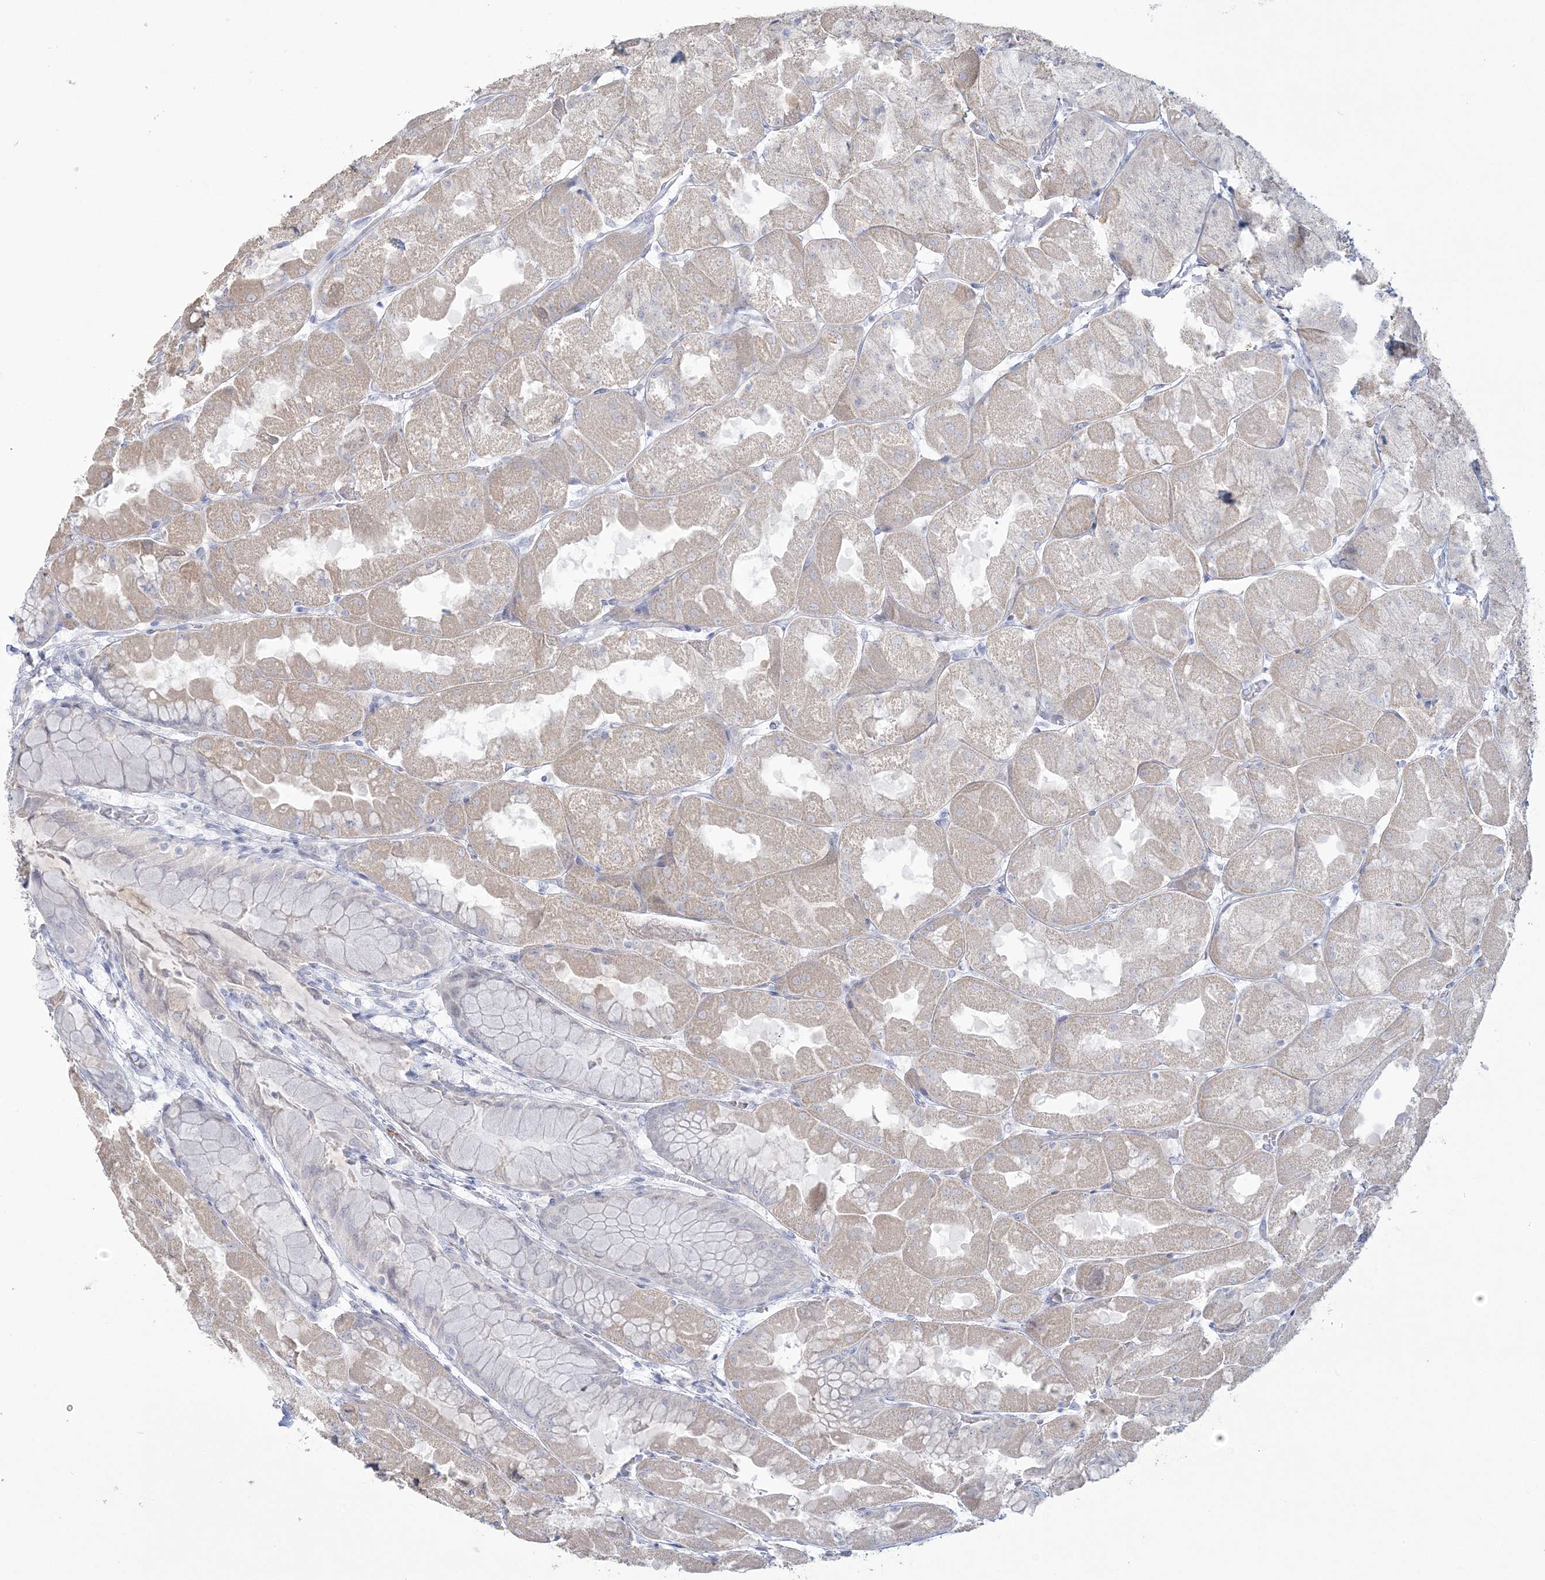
{"staining": {"intensity": "weak", "quantity": "<25%", "location": "cytoplasmic/membranous"}, "tissue": "stomach", "cell_type": "Glandular cells", "image_type": "normal", "snomed": [{"axis": "morphology", "description": "Normal tissue, NOS"}, {"axis": "topography", "description": "Stomach"}], "caption": "Immunohistochemical staining of benign human stomach shows no significant positivity in glandular cells.", "gene": "ENSG00000288637", "patient": {"sex": "female", "age": 61}}